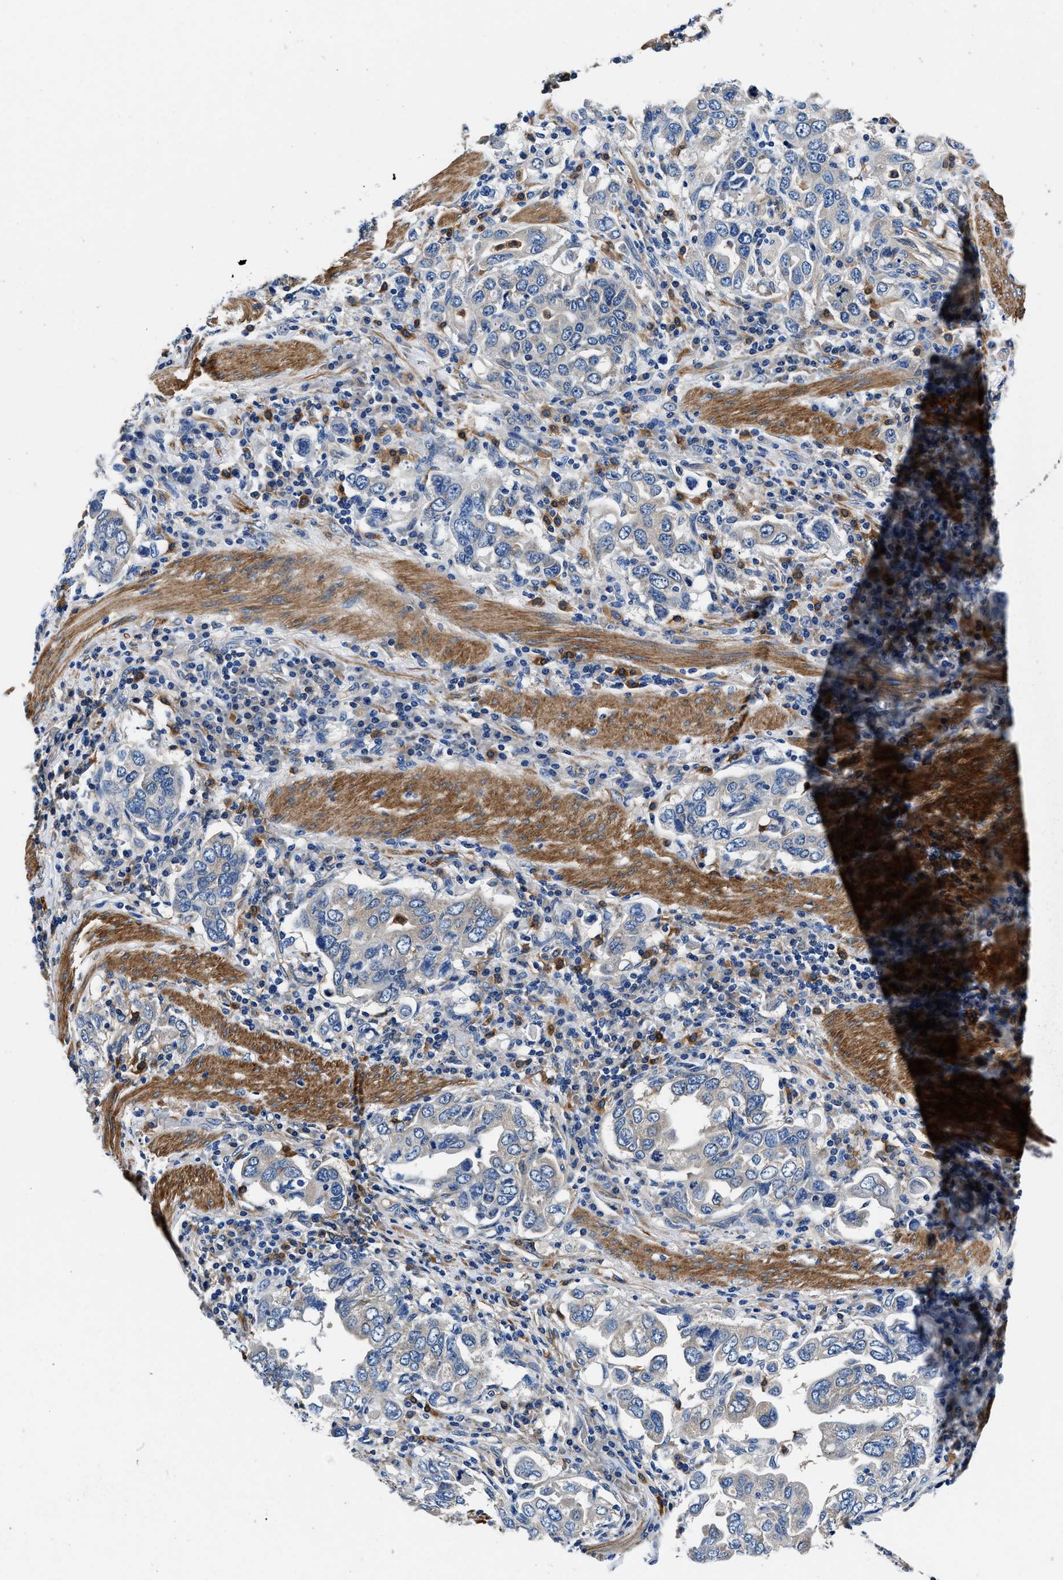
{"staining": {"intensity": "weak", "quantity": "25%-75%", "location": "cytoplasmic/membranous"}, "tissue": "stomach cancer", "cell_type": "Tumor cells", "image_type": "cancer", "snomed": [{"axis": "morphology", "description": "Adenocarcinoma, NOS"}, {"axis": "topography", "description": "Stomach, upper"}], "caption": "Immunohistochemistry (IHC) histopathology image of neoplastic tissue: human stomach adenocarcinoma stained using immunohistochemistry (IHC) exhibits low levels of weak protein expression localized specifically in the cytoplasmic/membranous of tumor cells, appearing as a cytoplasmic/membranous brown color.", "gene": "NEU1", "patient": {"sex": "male", "age": 62}}